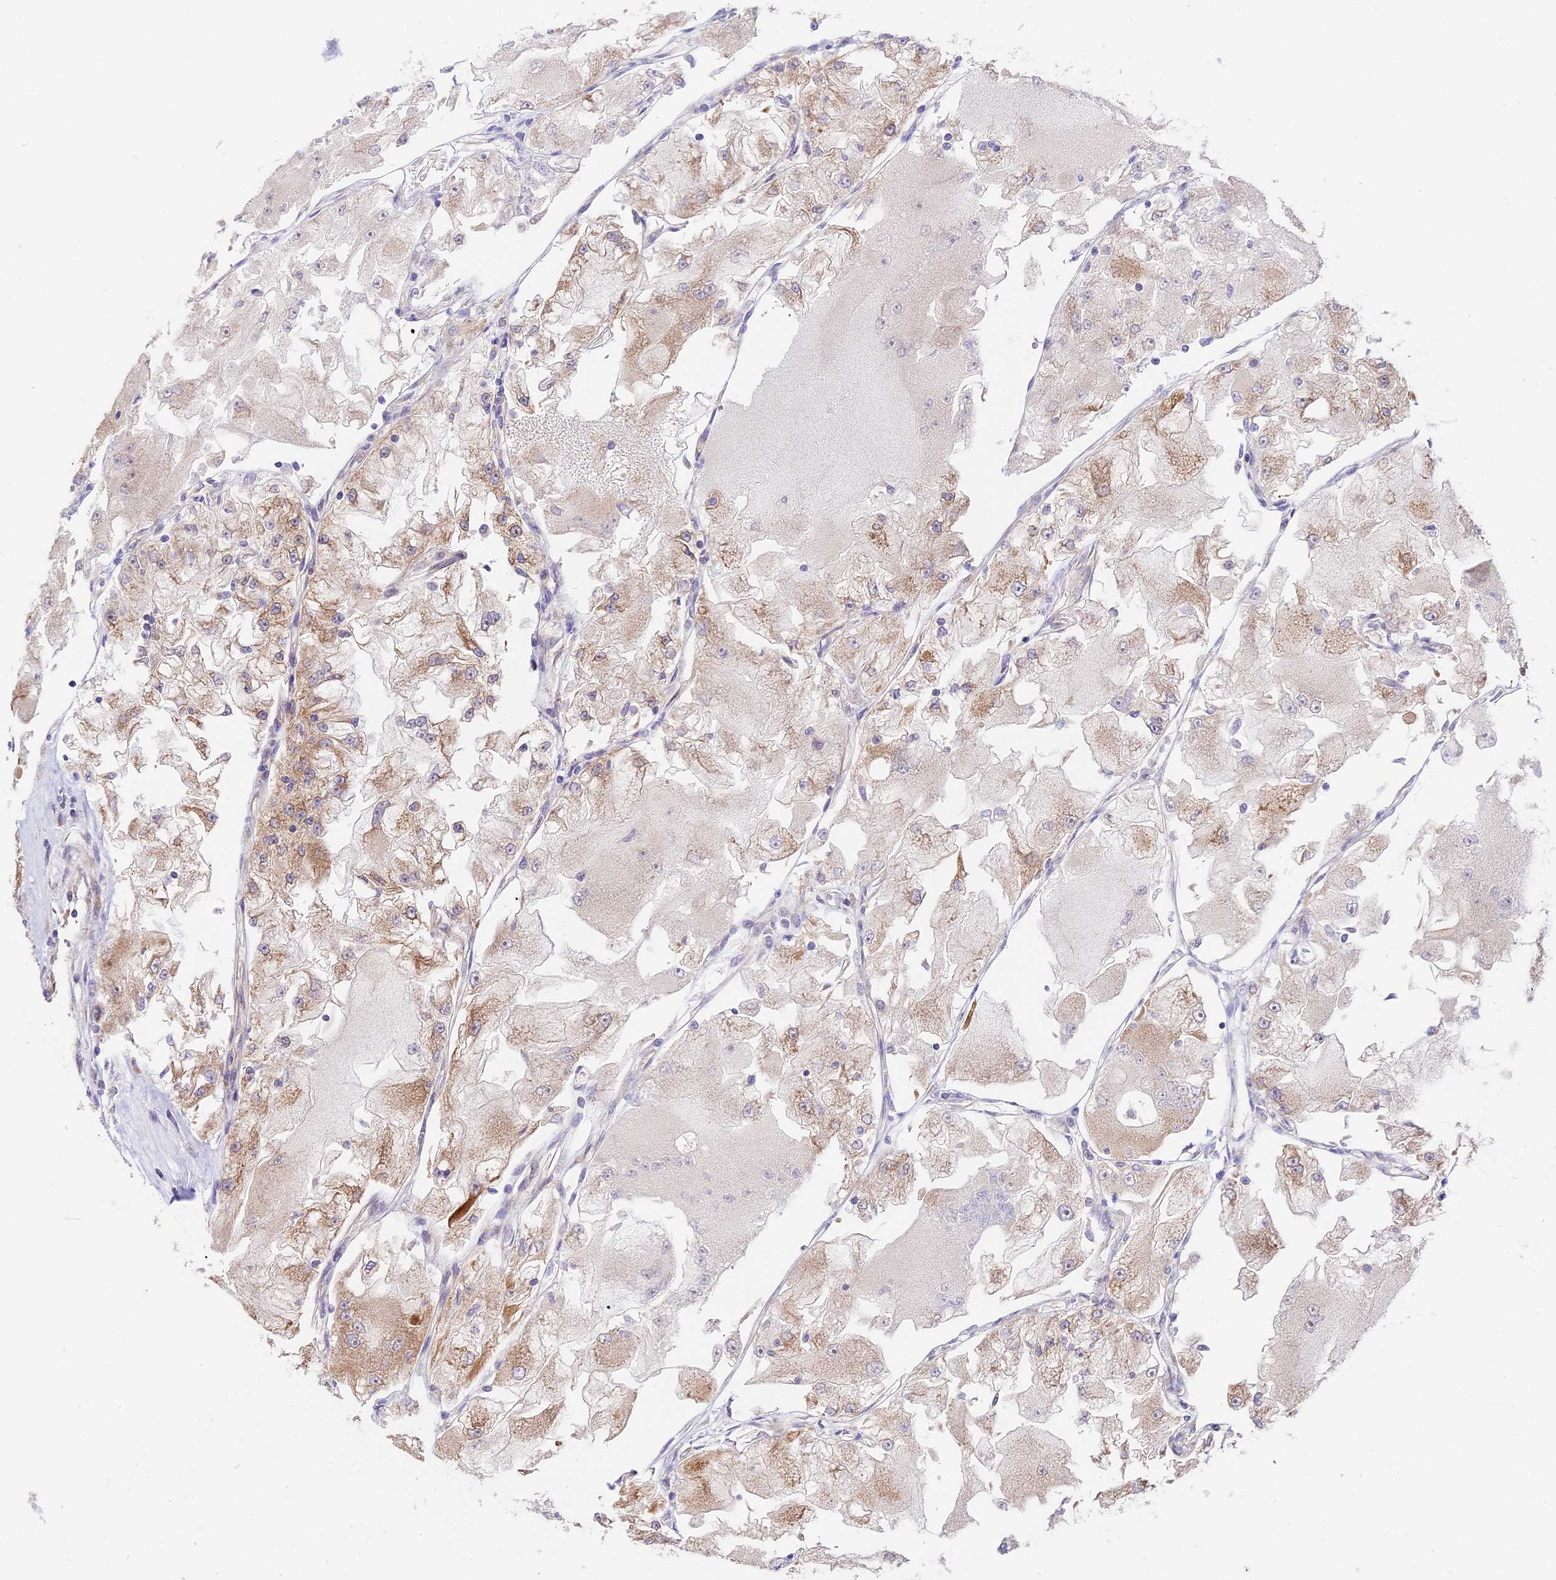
{"staining": {"intensity": "moderate", "quantity": "25%-75%", "location": "cytoplasmic/membranous"}, "tissue": "renal cancer", "cell_type": "Tumor cells", "image_type": "cancer", "snomed": [{"axis": "morphology", "description": "Adenocarcinoma, NOS"}, {"axis": "topography", "description": "Kidney"}], "caption": "This micrograph shows immunohistochemistry (IHC) staining of renal cancer (adenocarcinoma), with medium moderate cytoplasmic/membranous positivity in approximately 25%-75% of tumor cells.", "gene": "MRAS", "patient": {"sex": "female", "age": 72}}